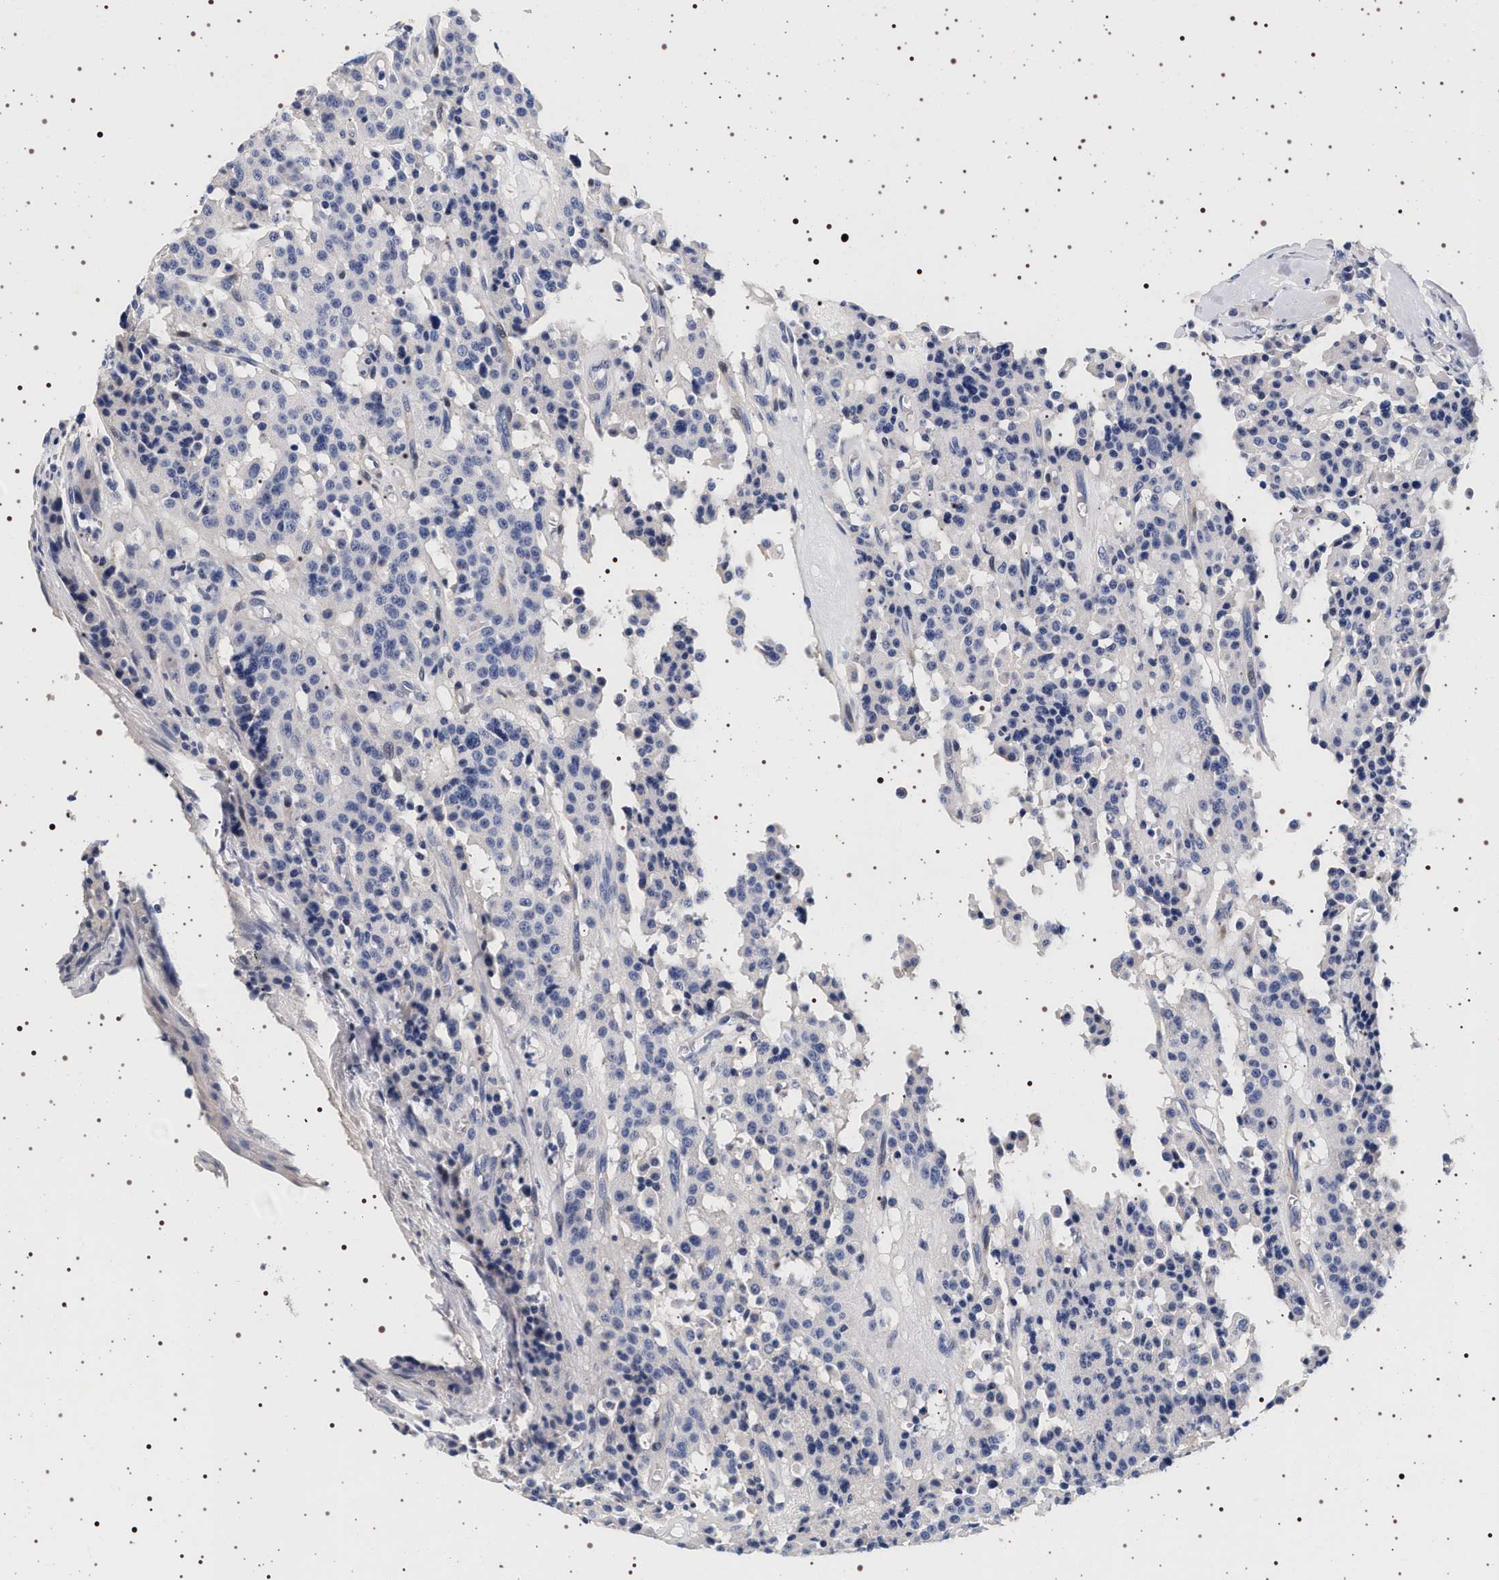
{"staining": {"intensity": "negative", "quantity": "none", "location": "none"}, "tissue": "carcinoid", "cell_type": "Tumor cells", "image_type": "cancer", "snomed": [{"axis": "morphology", "description": "Carcinoid, malignant, NOS"}, {"axis": "topography", "description": "Lung"}], "caption": "Immunohistochemical staining of human carcinoid exhibits no significant expression in tumor cells. The staining was performed using DAB (3,3'-diaminobenzidine) to visualize the protein expression in brown, while the nuclei were stained in blue with hematoxylin (Magnification: 20x).", "gene": "MAPK10", "patient": {"sex": "male", "age": 30}}